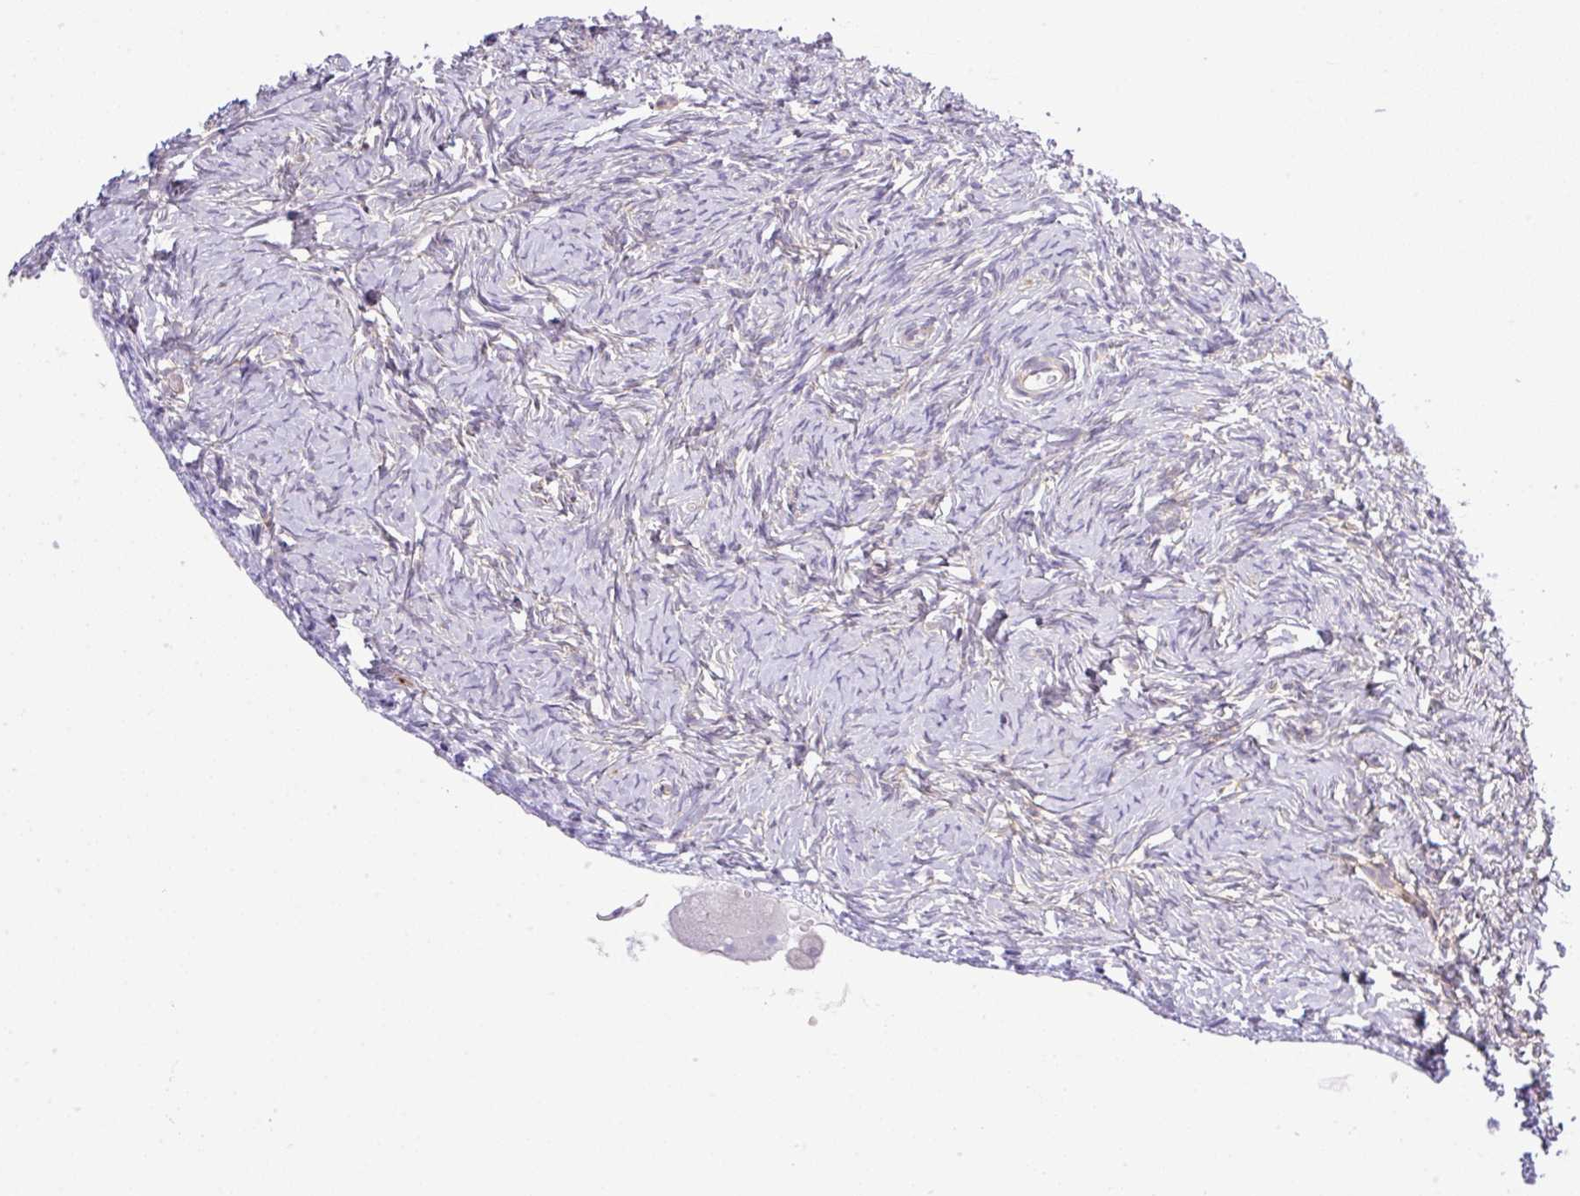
{"staining": {"intensity": "negative", "quantity": "none", "location": "none"}, "tissue": "ovary", "cell_type": "Follicle cells", "image_type": "normal", "snomed": [{"axis": "morphology", "description": "Normal tissue, NOS"}, {"axis": "topography", "description": "Ovary"}], "caption": "This is an IHC image of benign human ovary. There is no positivity in follicle cells.", "gene": "CAMK2A", "patient": {"sex": "female", "age": 51}}